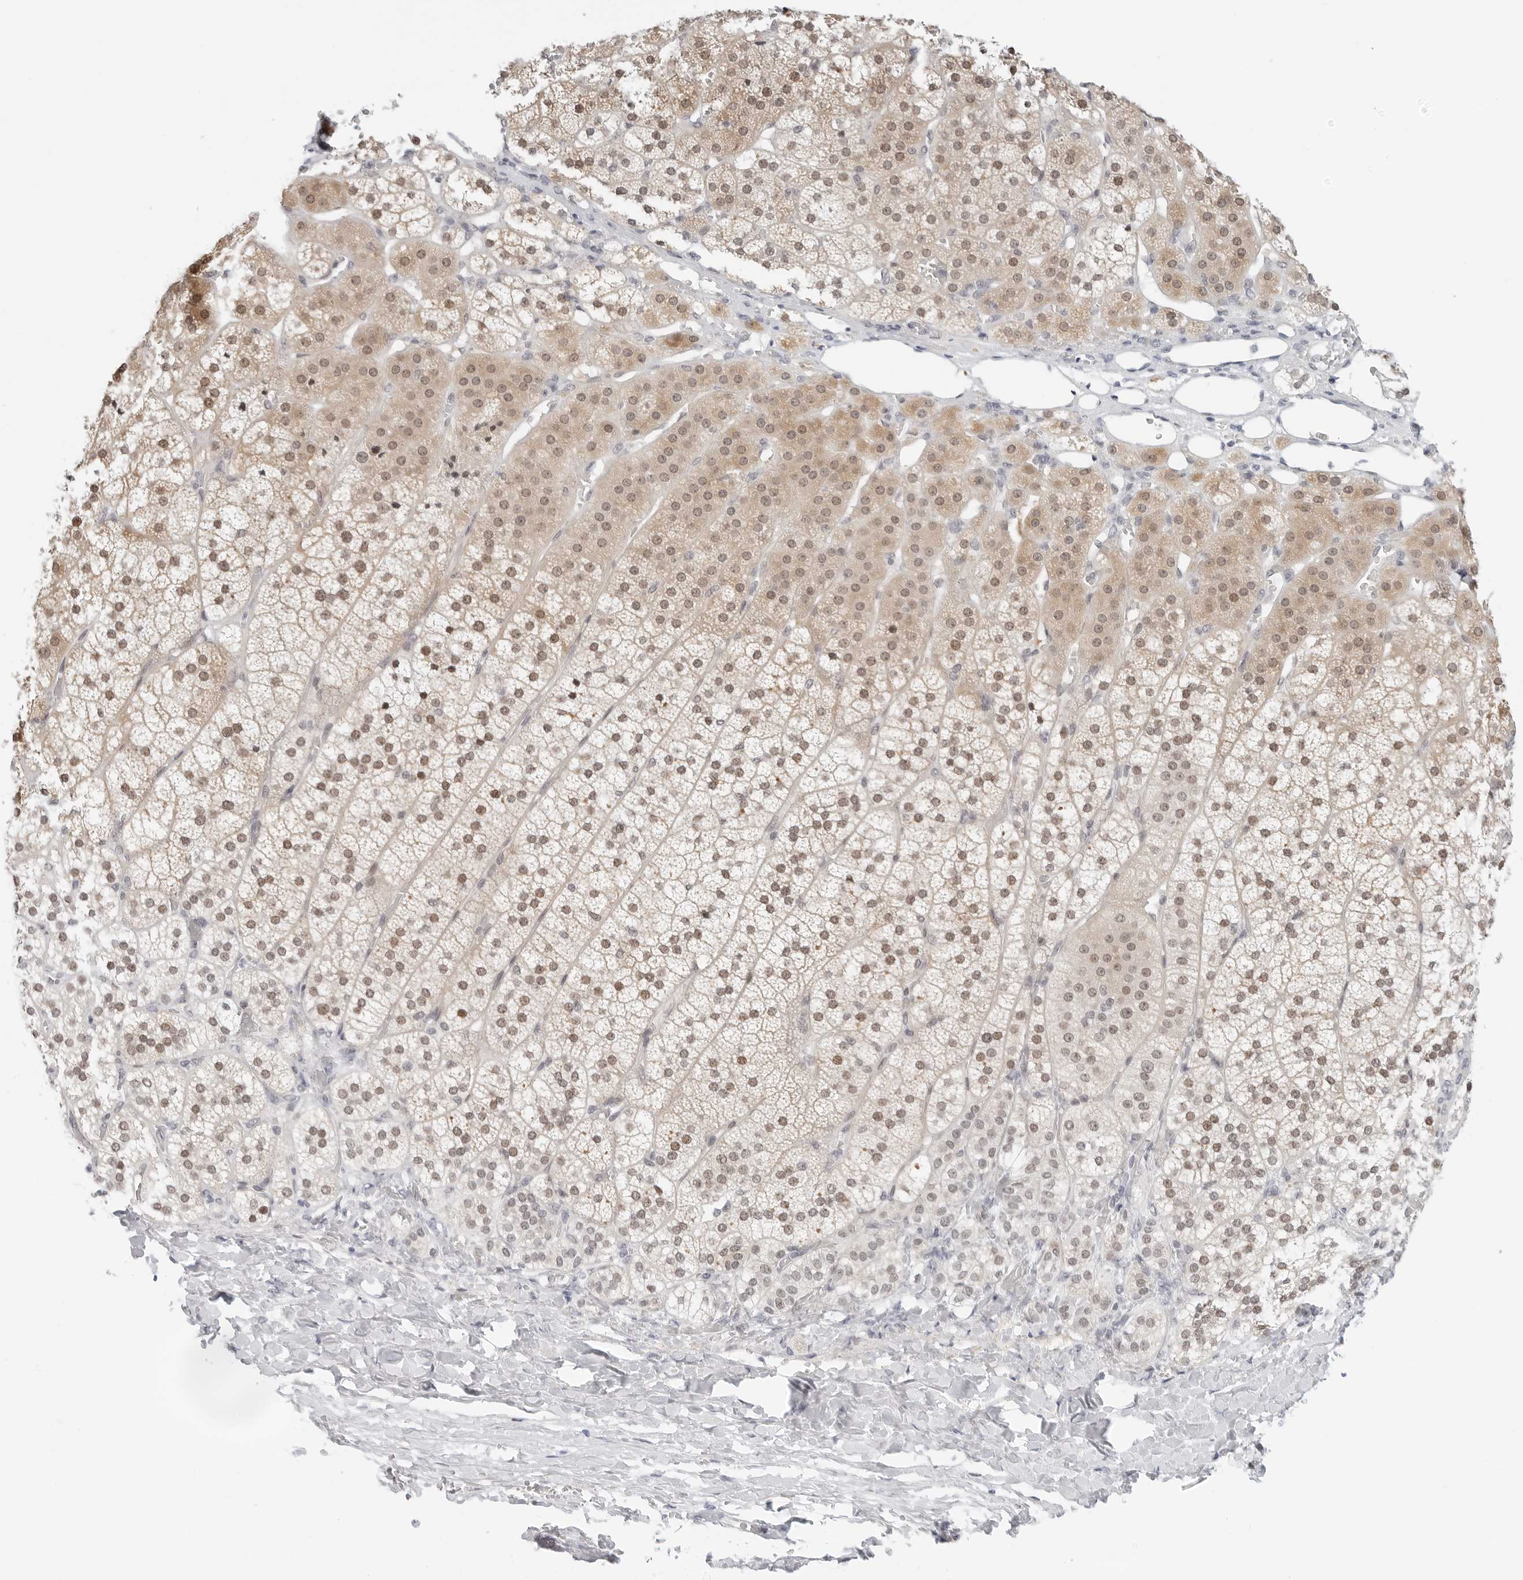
{"staining": {"intensity": "moderate", "quantity": ">75%", "location": "cytoplasmic/membranous,nuclear"}, "tissue": "adrenal gland", "cell_type": "Glandular cells", "image_type": "normal", "snomed": [{"axis": "morphology", "description": "Normal tissue, NOS"}, {"axis": "topography", "description": "Adrenal gland"}], "caption": "Glandular cells reveal medium levels of moderate cytoplasmic/membranous,nuclear expression in approximately >75% of cells in unremarkable human adrenal gland.", "gene": "TSEN2", "patient": {"sex": "female", "age": 44}}